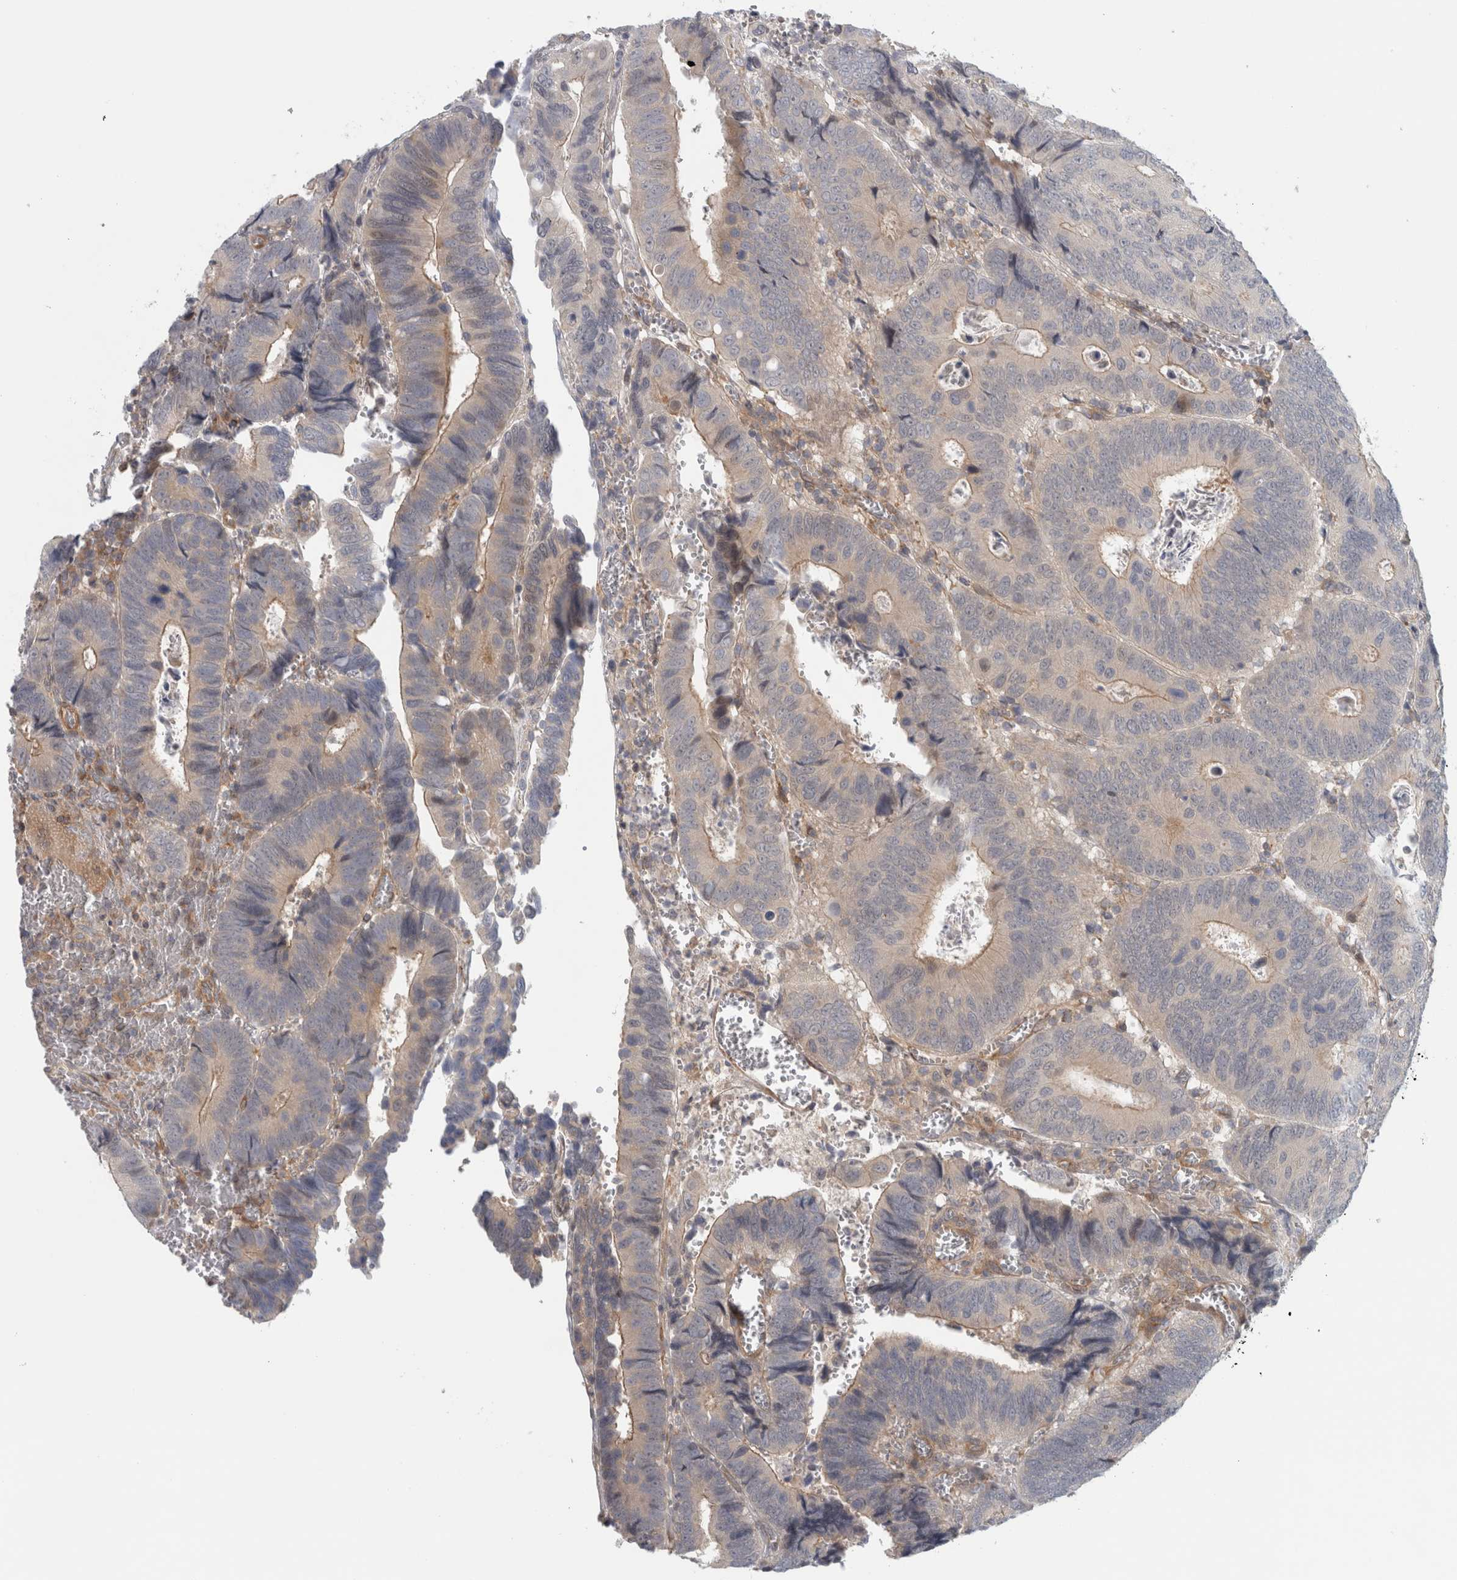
{"staining": {"intensity": "weak", "quantity": "25%-75%", "location": "cytoplasmic/membranous"}, "tissue": "colorectal cancer", "cell_type": "Tumor cells", "image_type": "cancer", "snomed": [{"axis": "morphology", "description": "Inflammation, NOS"}, {"axis": "morphology", "description": "Adenocarcinoma, NOS"}, {"axis": "topography", "description": "Colon"}], "caption": "Immunohistochemical staining of colorectal adenocarcinoma demonstrates low levels of weak cytoplasmic/membranous protein expression in about 25%-75% of tumor cells.", "gene": "ZNF804B", "patient": {"sex": "male", "age": 72}}